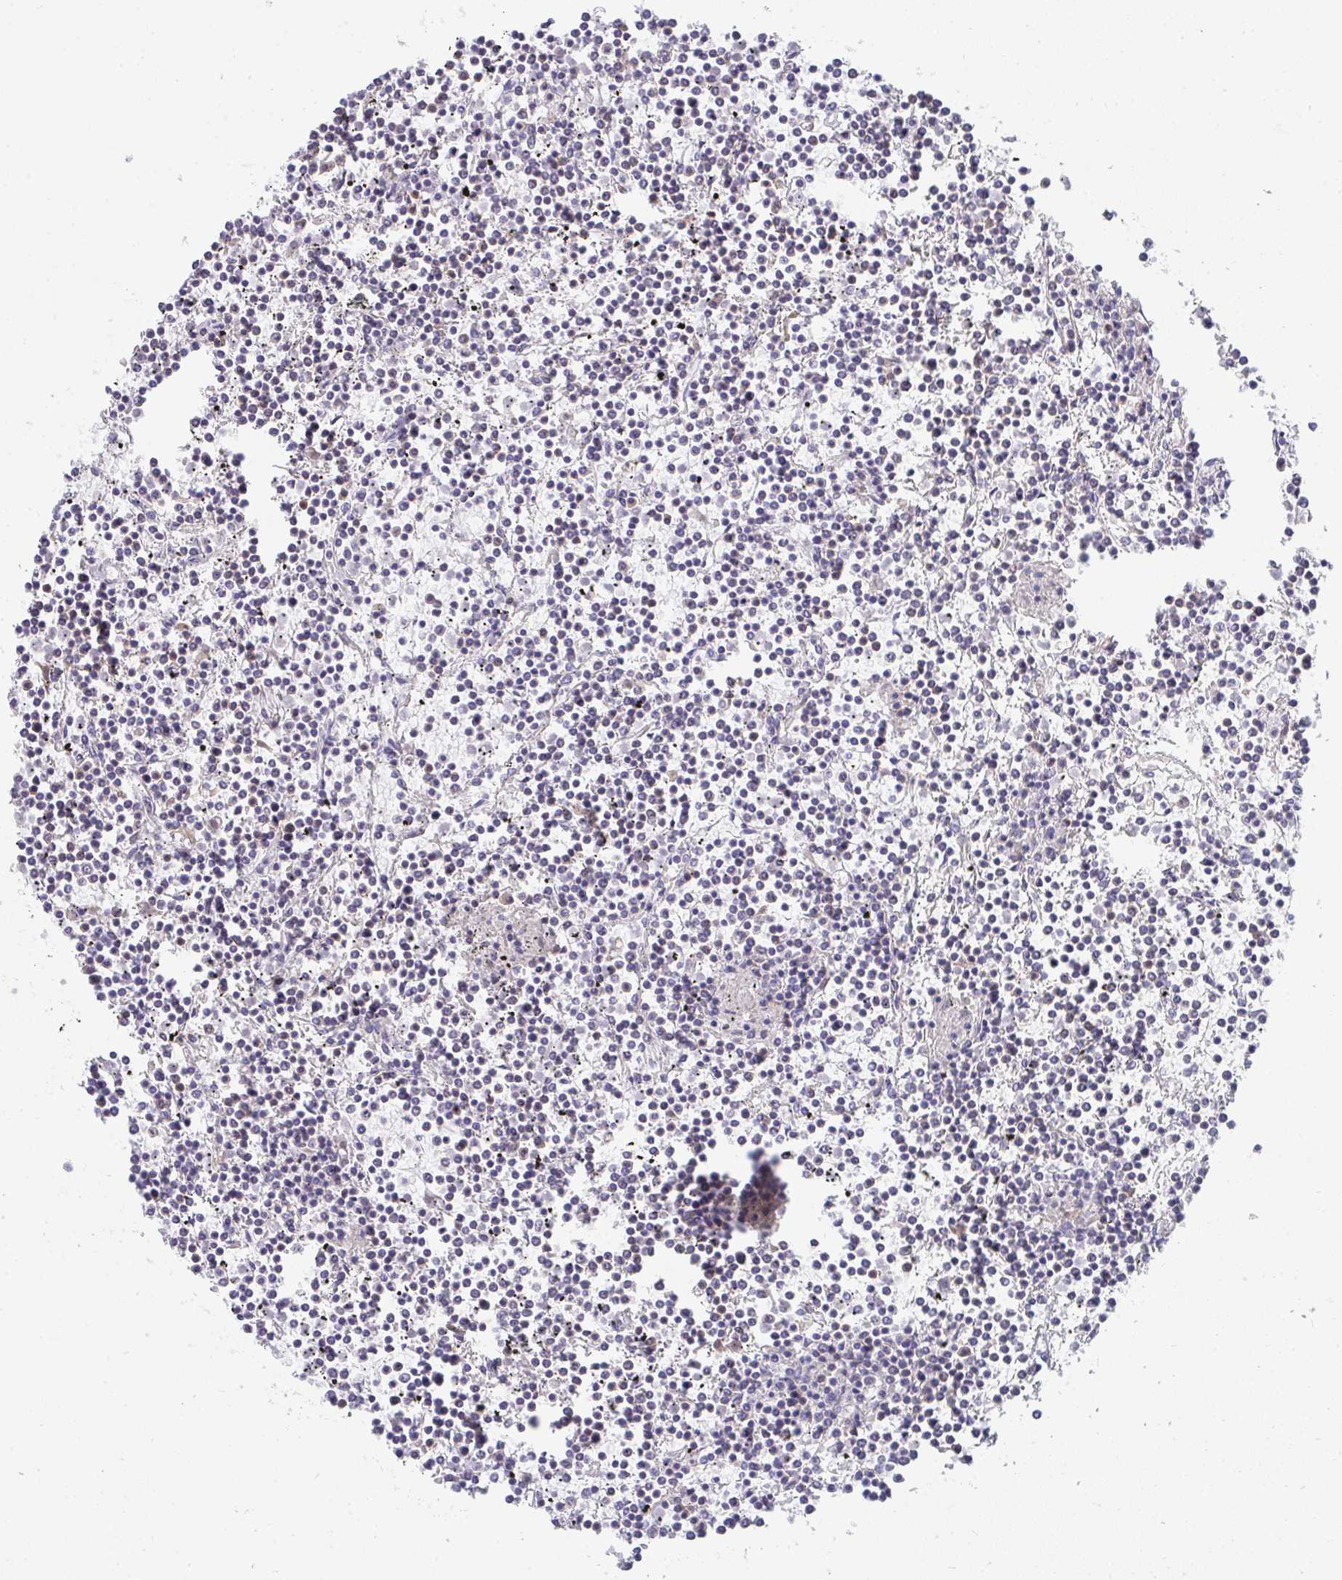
{"staining": {"intensity": "negative", "quantity": "none", "location": "none"}, "tissue": "lymphoma", "cell_type": "Tumor cells", "image_type": "cancer", "snomed": [{"axis": "morphology", "description": "Malignant lymphoma, non-Hodgkin's type, Low grade"}, {"axis": "topography", "description": "Spleen"}], "caption": "Lymphoma was stained to show a protein in brown. There is no significant staining in tumor cells.", "gene": "AIFM1", "patient": {"sex": "female", "age": 19}}